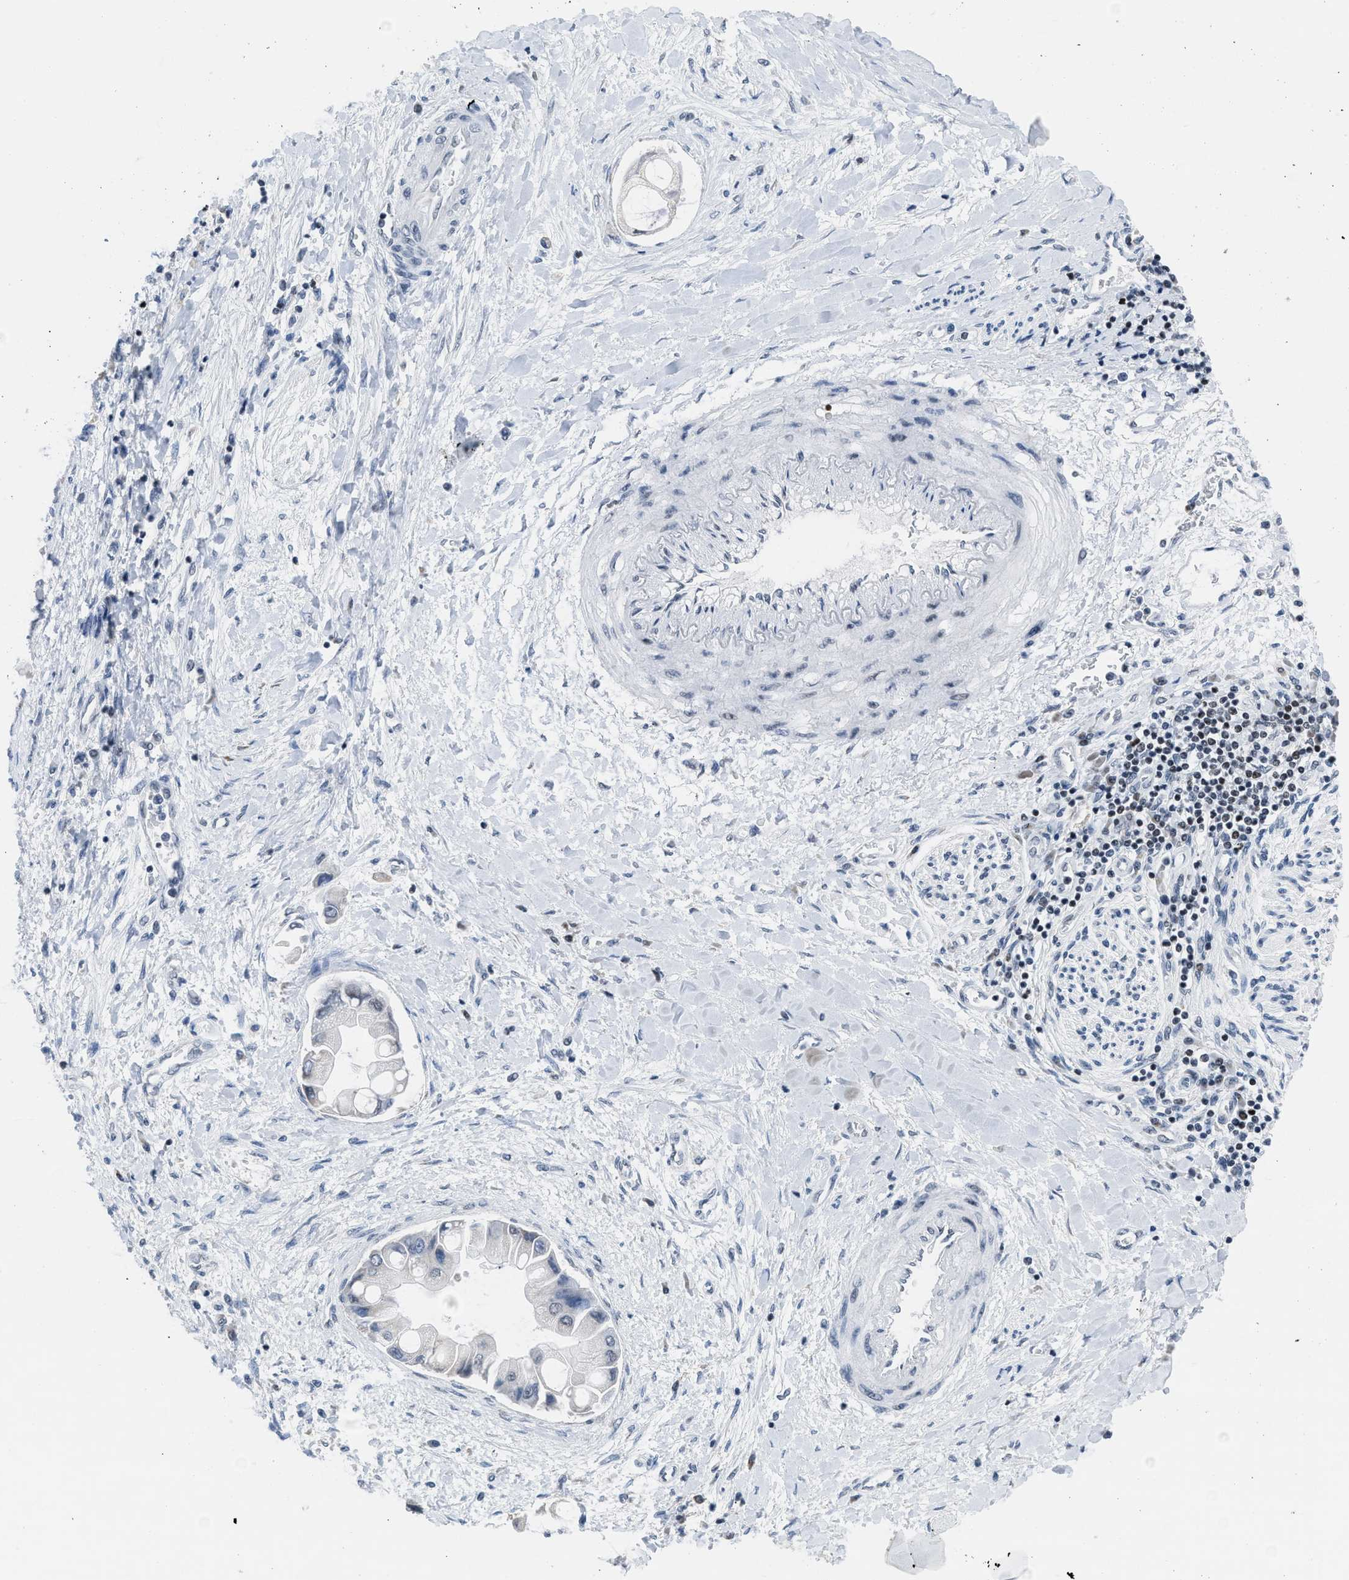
{"staining": {"intensity": "negative", "quantity": "none", "location": "none"}, "tissue": "liver cancer", "cell_type": "Tumor cells", "image_type": "cancer", "snomed": [{"axis": "morphology", "description": "Cholangiocarcinoma"}, {"axis": "topography", "description": "Liver"}], "caption": "Immunohistochemical staining of liver cancer (cholangiocarcinoma) exhibits no significant positivity in tumor cells.", "gene": "TERF2IP", "patient": {"sex": "male", "age": 50}}